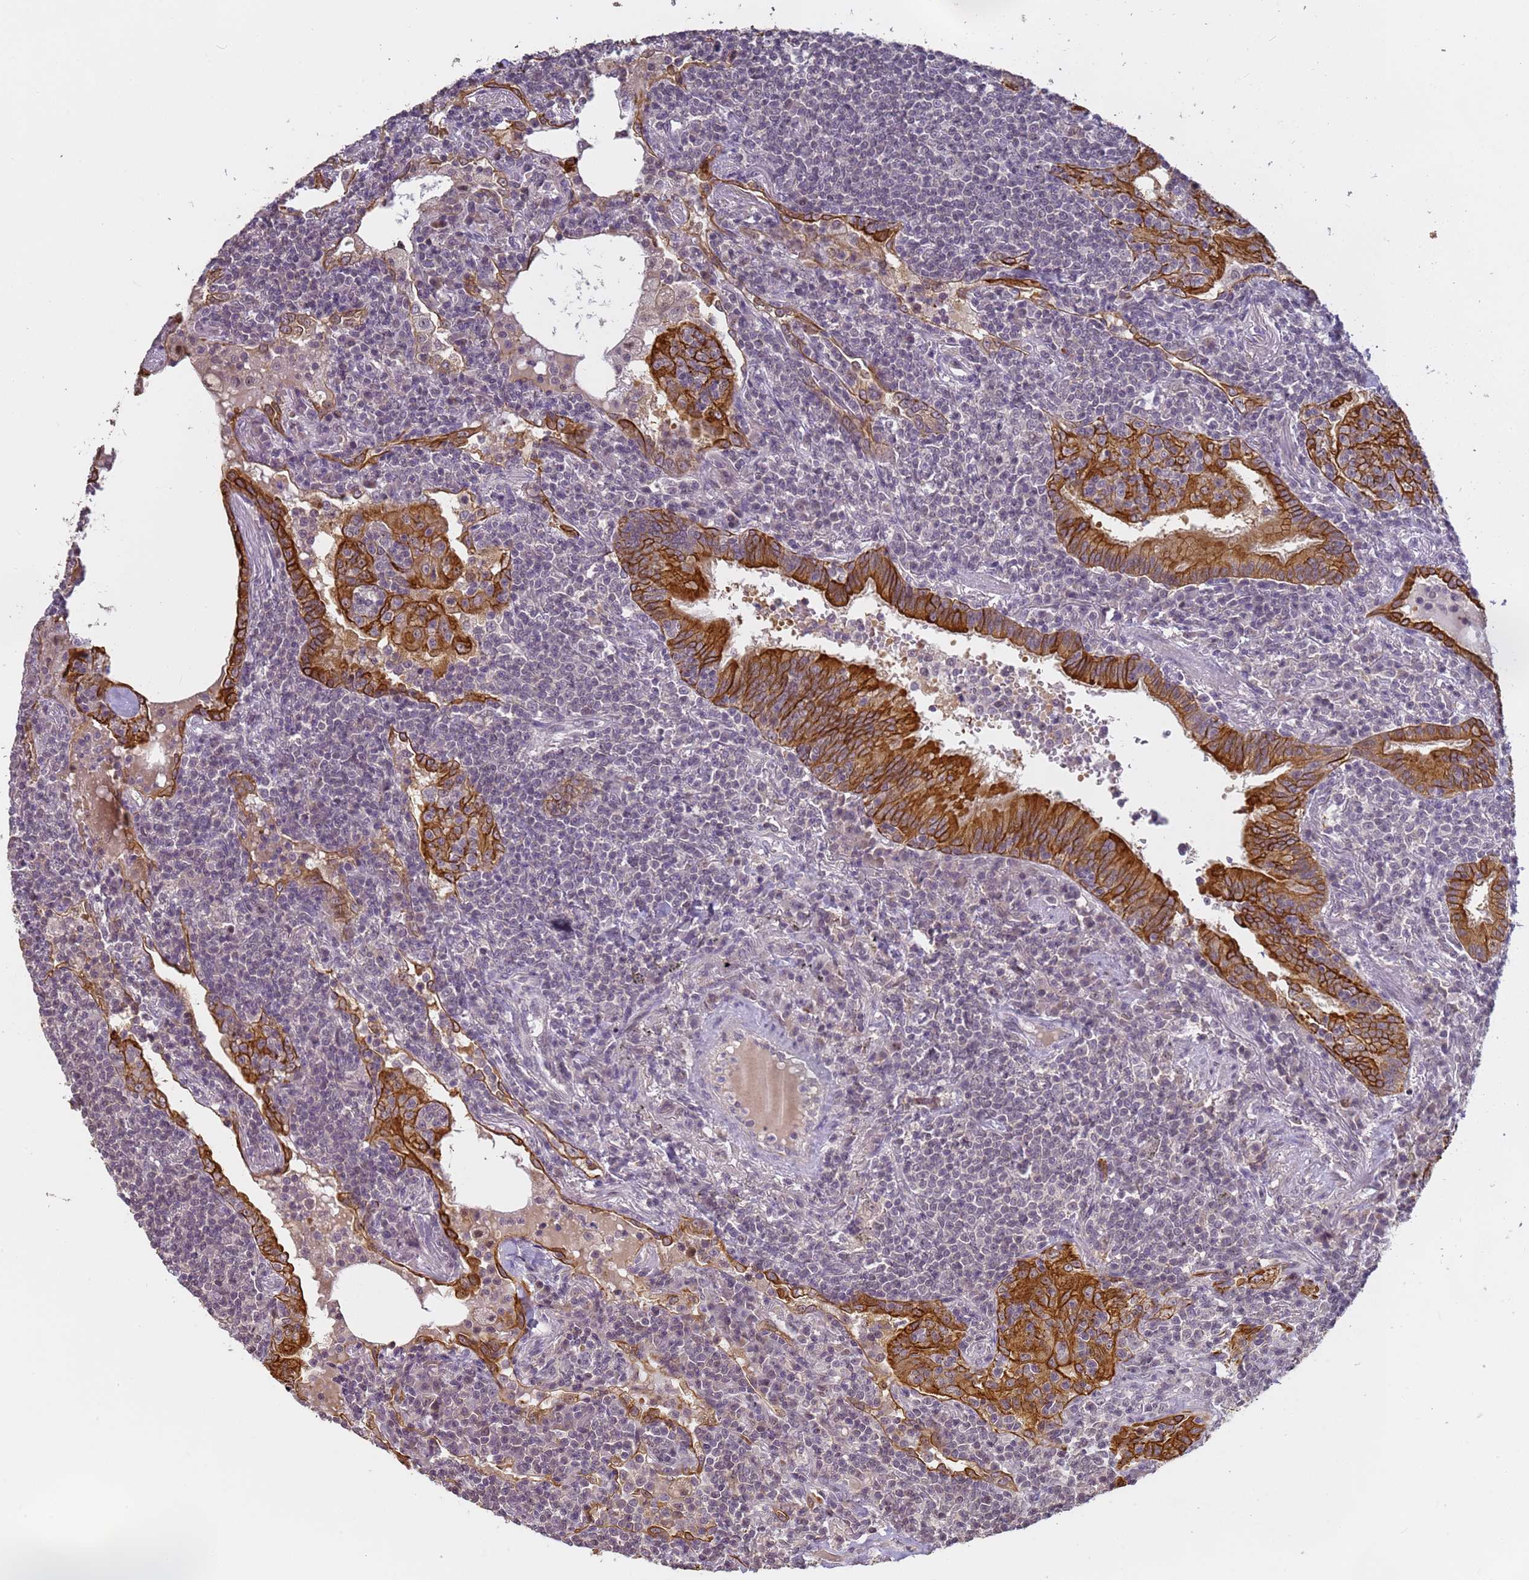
{"staining": {"intensity": "negative", "quantity": "none", "location": "none"}, "tissue": "lymphoma", "cell_type": "Tumor cells", "image_type": "cancer", "snomed": [{"axis": "morphology", "description": "Malignant lymphoma, non-Hodgkin's type, Low grade"}, {"axis": "topography", "description": "Lung"}], "caption": "IHC photomicrograph of human lymphoma stained for a protein (brown), which shows no expression in tumor cells.", "gene": "VWA3A", "patient": {"sex": "female", "age": 71}}